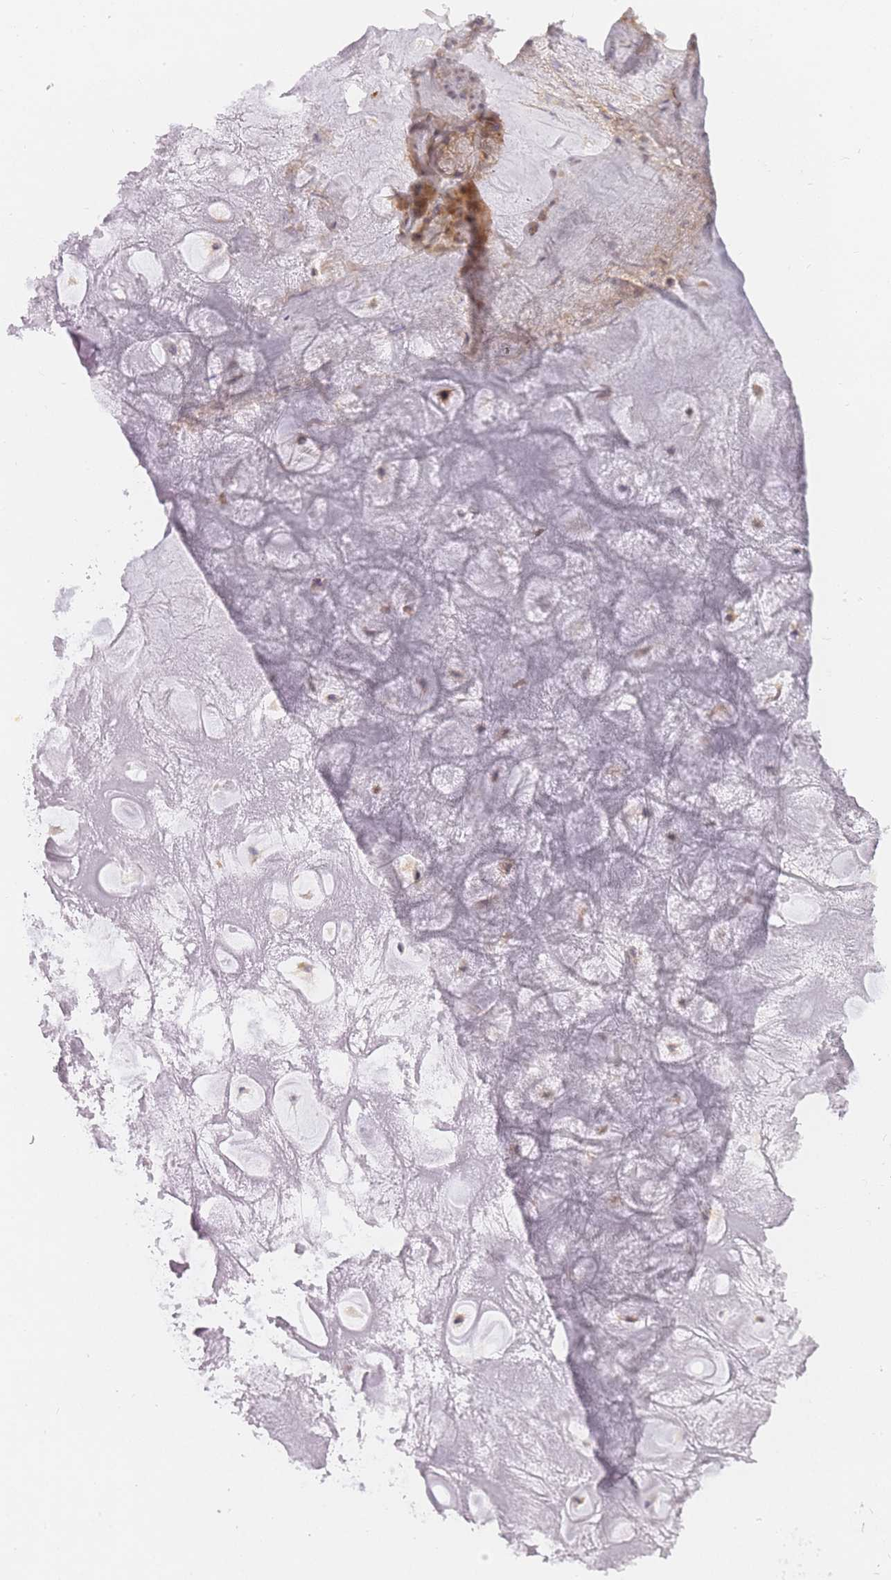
{"staining": {"intensity": "negative", "quantity": "none", "location": "none"}, "tissue": "adipose tissue", "cell_type": "Adipocytes", "image_type": "normal", "snomed": [{"axis": "morphology", "description": "Normal tissue, NOS"}, {"axis": "topography", "description": "Cartilage tissue"}], "caption": "DAB (3,3'-diaminobenzidine) immunohistochemical staining of benign human adipose tissue reveals no significant positivity in adipocytes.", "gene": "ZNF577", "patient": {"sex": "male", "age": 81}}